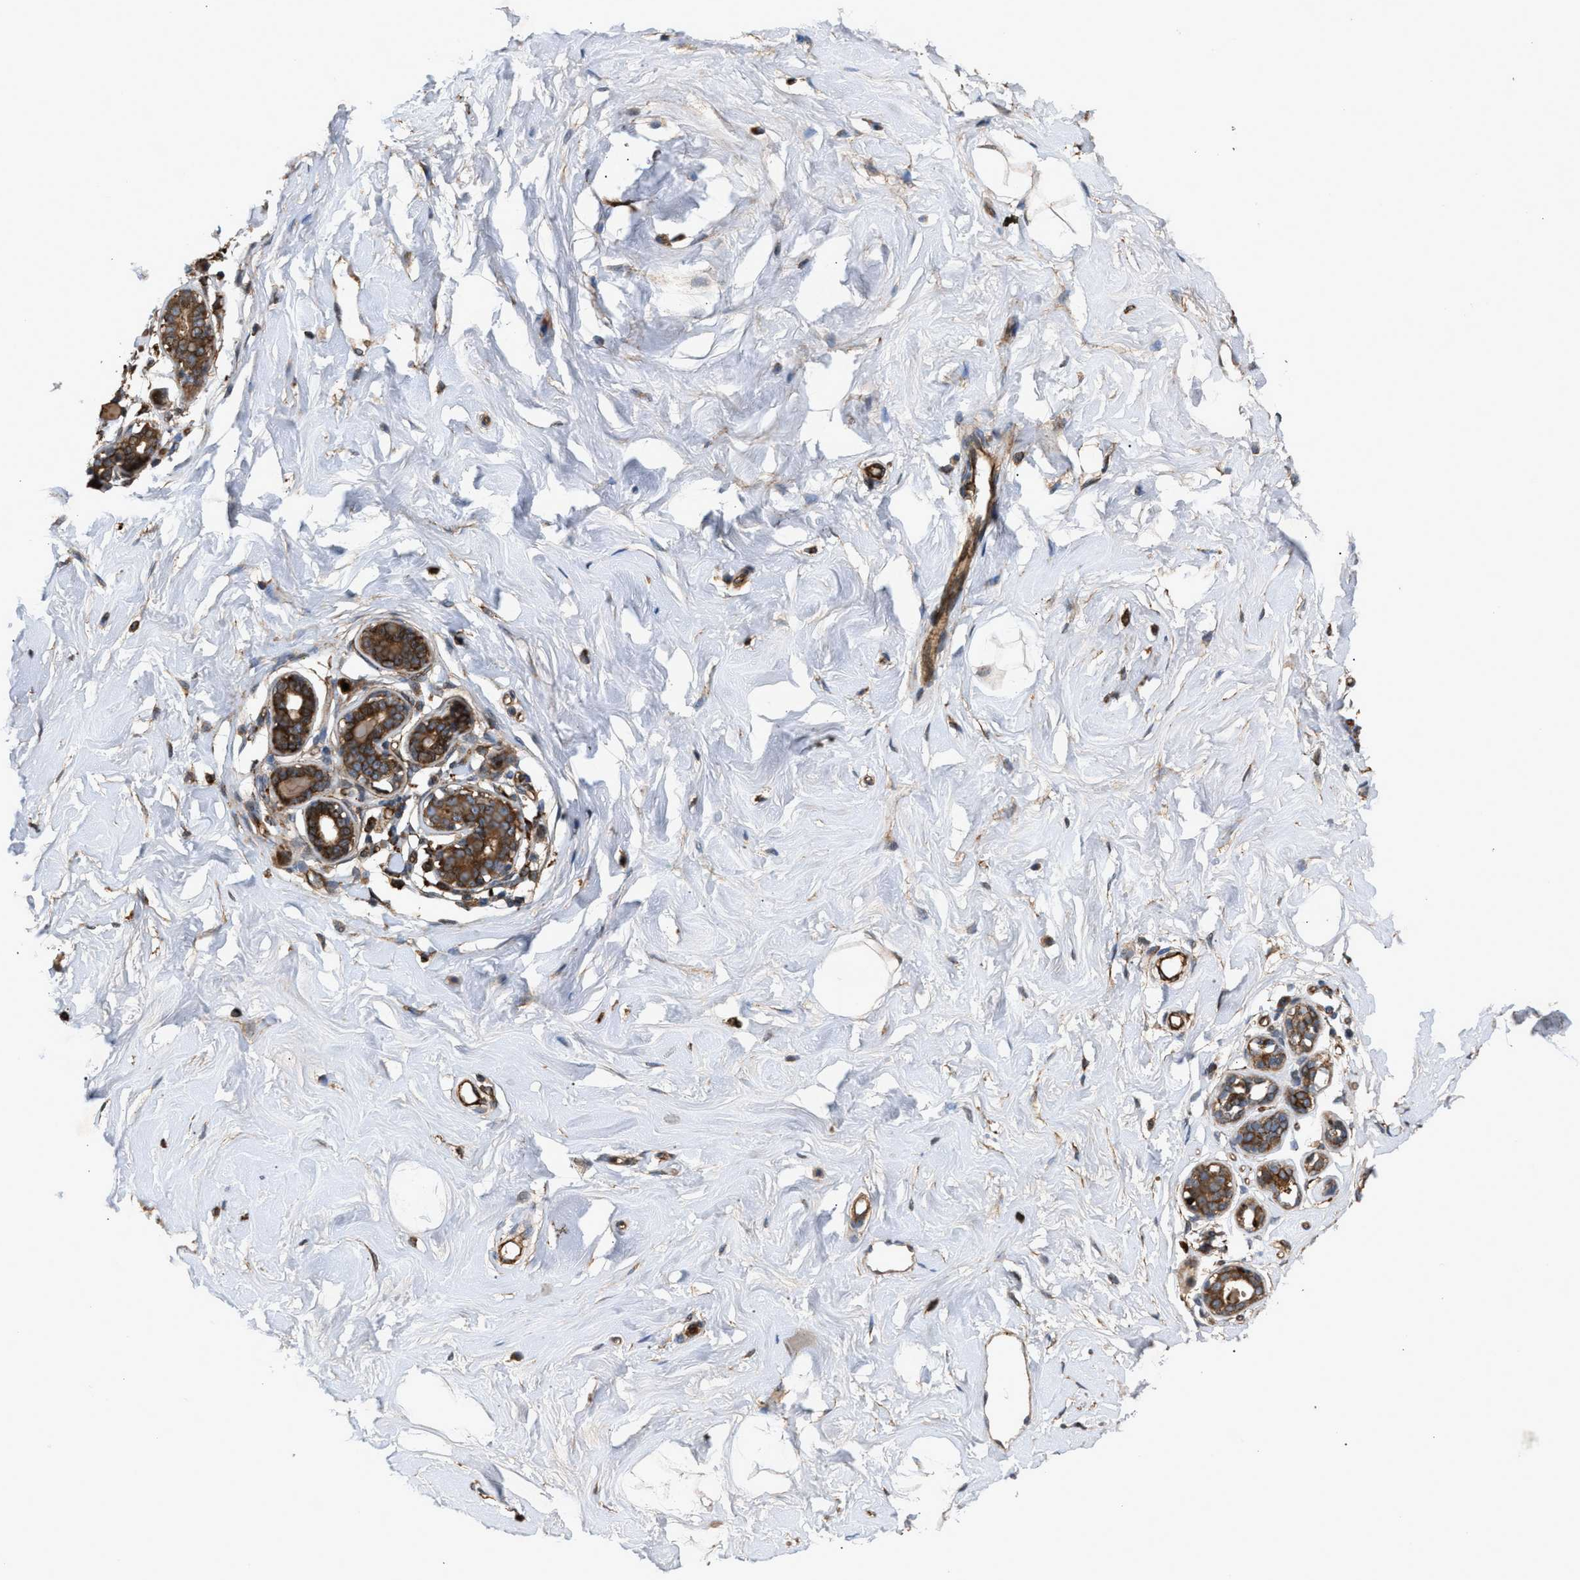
{"staining": {"intensity": "moderate", "quantity": ">75%", "location": "cytoplasmic/membranous"}, "tissue": "breast", "cell_type": "Adipocytes", "image_type": "normal", "snomed": [{"axis": "morphology", "description": "Normal tissue, NOS"}, {"axis": "topography", "description": "Breast"}], "caption": "Protein expression by IHC displays moderate cytoplasmic/membranous staining in about >75% of adipocytes in benign breast.", "gene": "GCC1", "patient": {"sex": "female", "age": 23}}